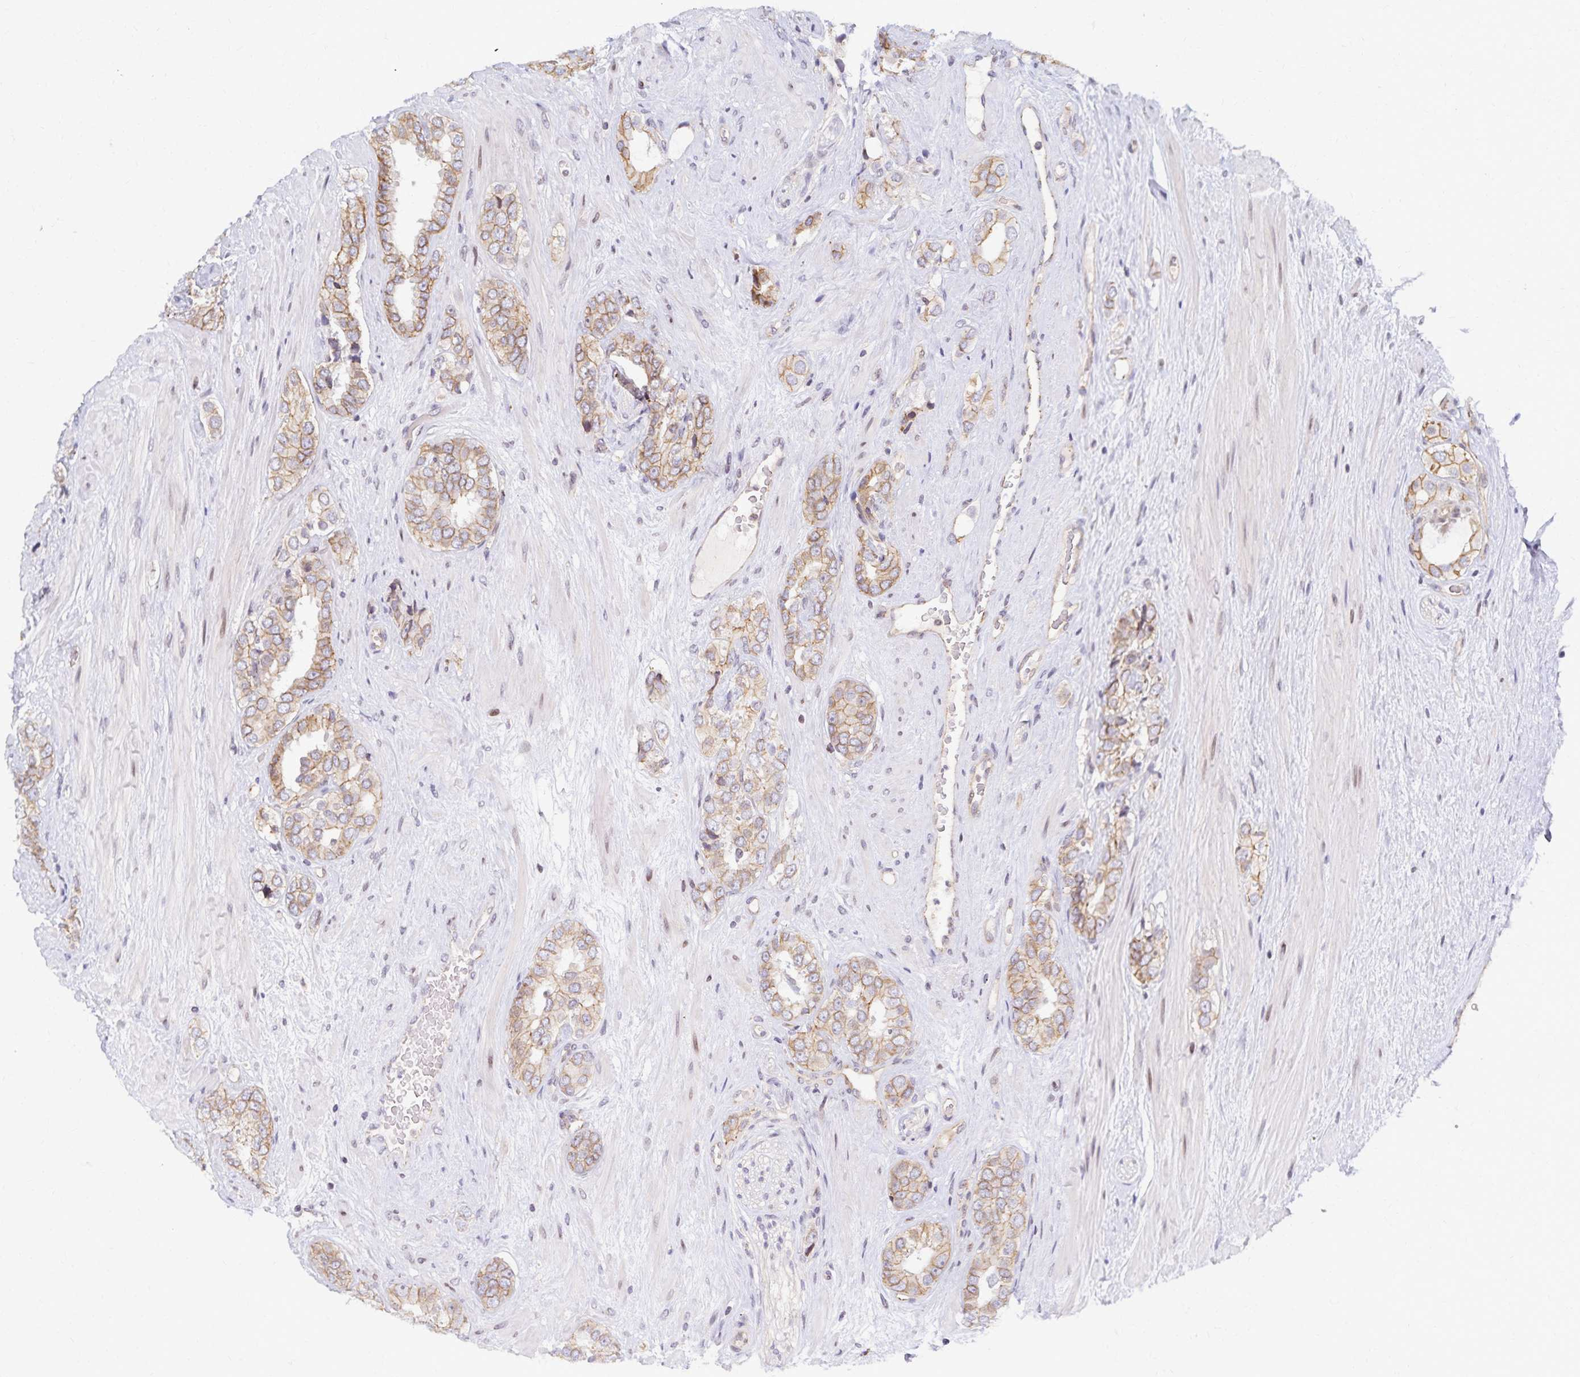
{"staining": {"intensity": "weak", "quantity": ">75%", "location": "cytoplasmic/membranous"}, "tissue": "prostate cancer", "cell_type": "Tumor cells", "image_type": "cancer", "snomed": [{"axis": "morphology", "description": "Adenocarcinoma, High grade"}, {"axis": "topography", "description": "Prostate"}], "caption": "Weak cytoplasmic/membranous positivity for a protein is present in about >75% of tumor cells of prostate cancer using IHC.", "gene": "RAB9B", "patient": {"sex": "male", "age": 71}}